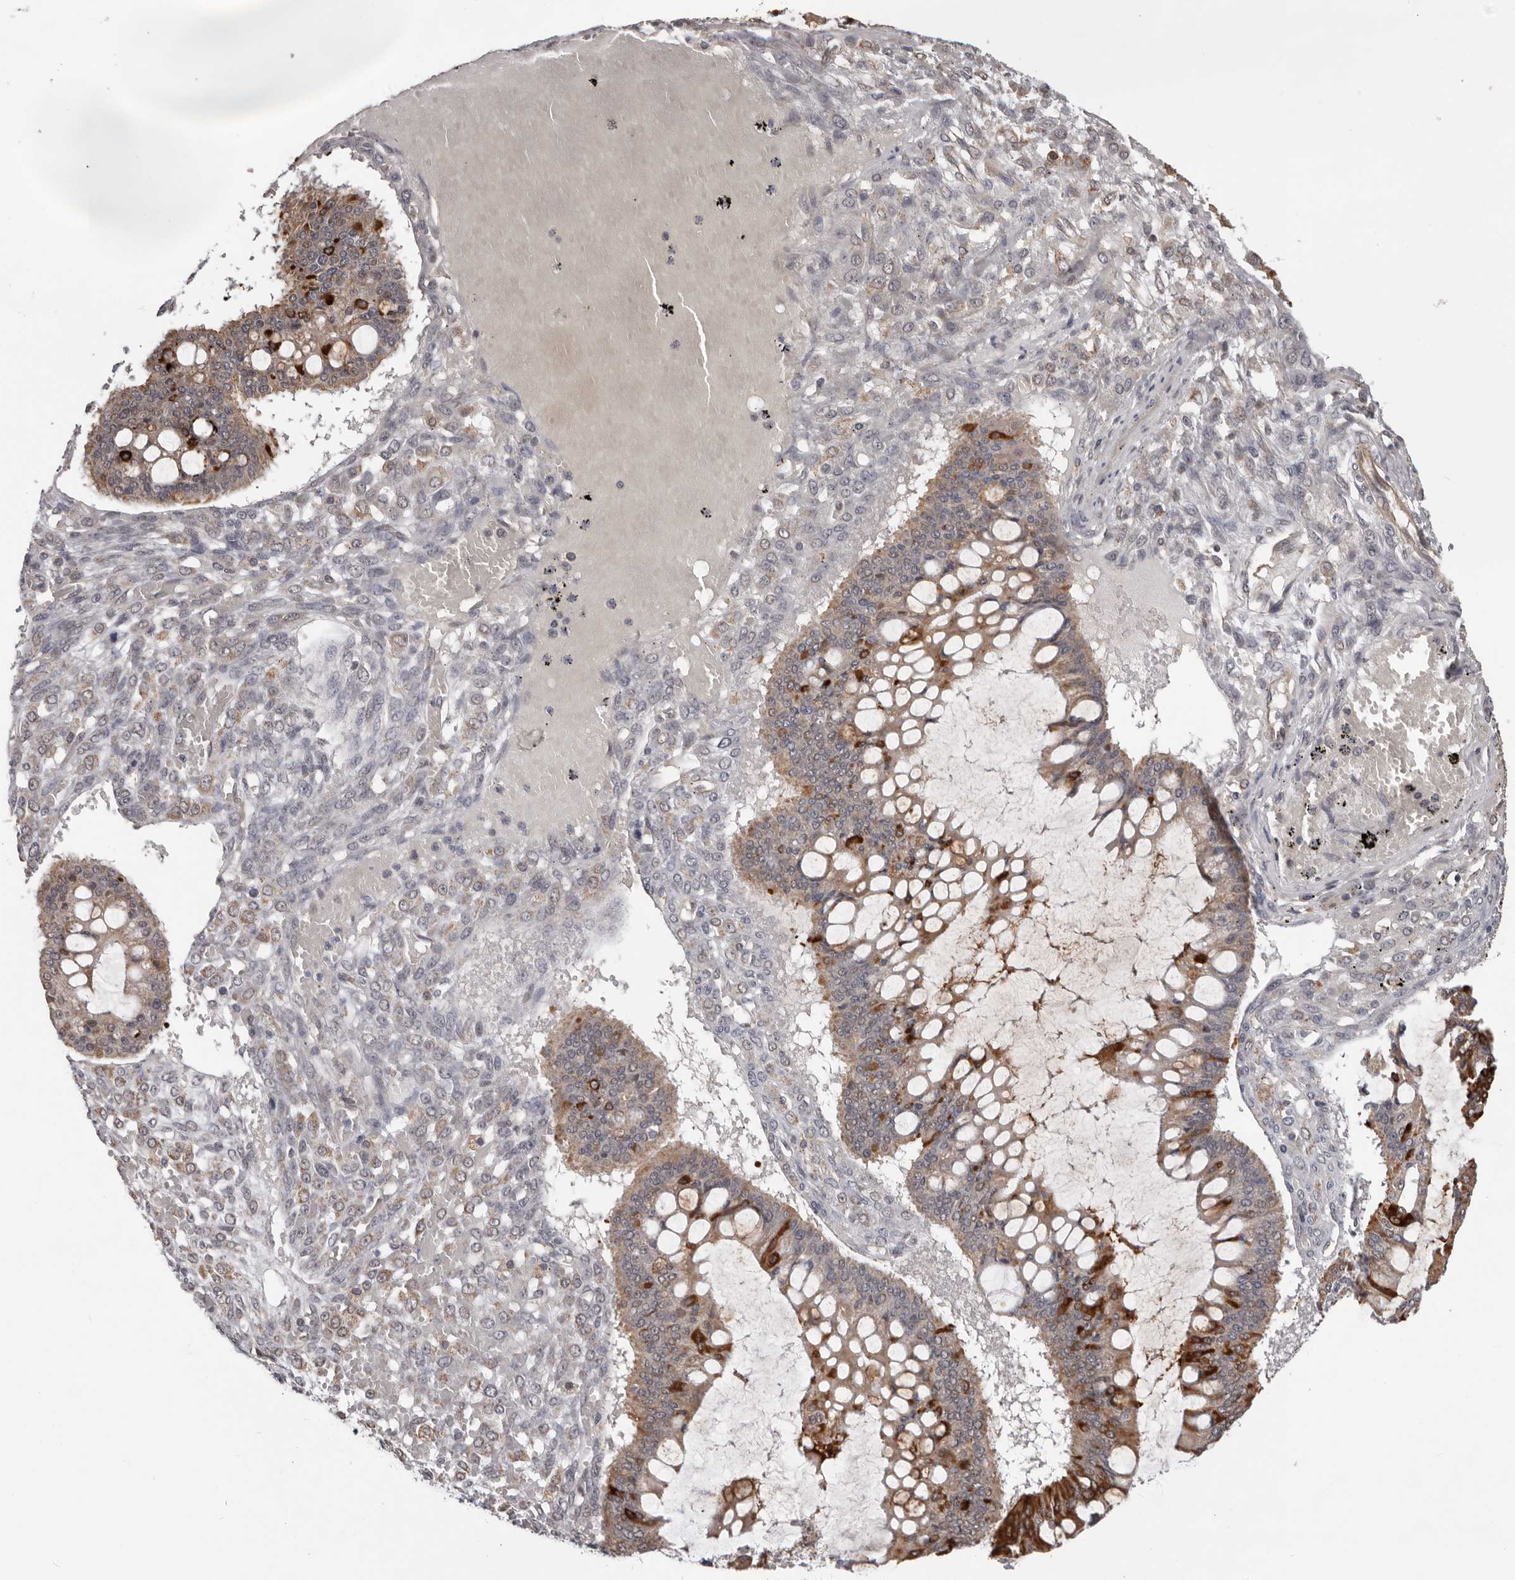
{"staining": {"intensity": "moderate", "quantity": "25%-75%", "location": "cytoplasmic/membranous"}, "tissue": "ovarian cancer", "cell_type": "Tumor cells", "image_type": "cancer", "snomed": [{"axis": "morphology", "description": "Cystadenocarcinoma, mucinous, NOS"}, {"axis": "topography", "description": "Ovary"}], "caption": "The micrograph shows immunohistochemical staining of mucinous cystadenocarcinoma (ovarian). There is moderate cytoplasmic/membranous expression is identified in about 25%-75% of tumor cells.", "gene": "MOGAT2", "patient": {"sex": "female", "age": 73}}